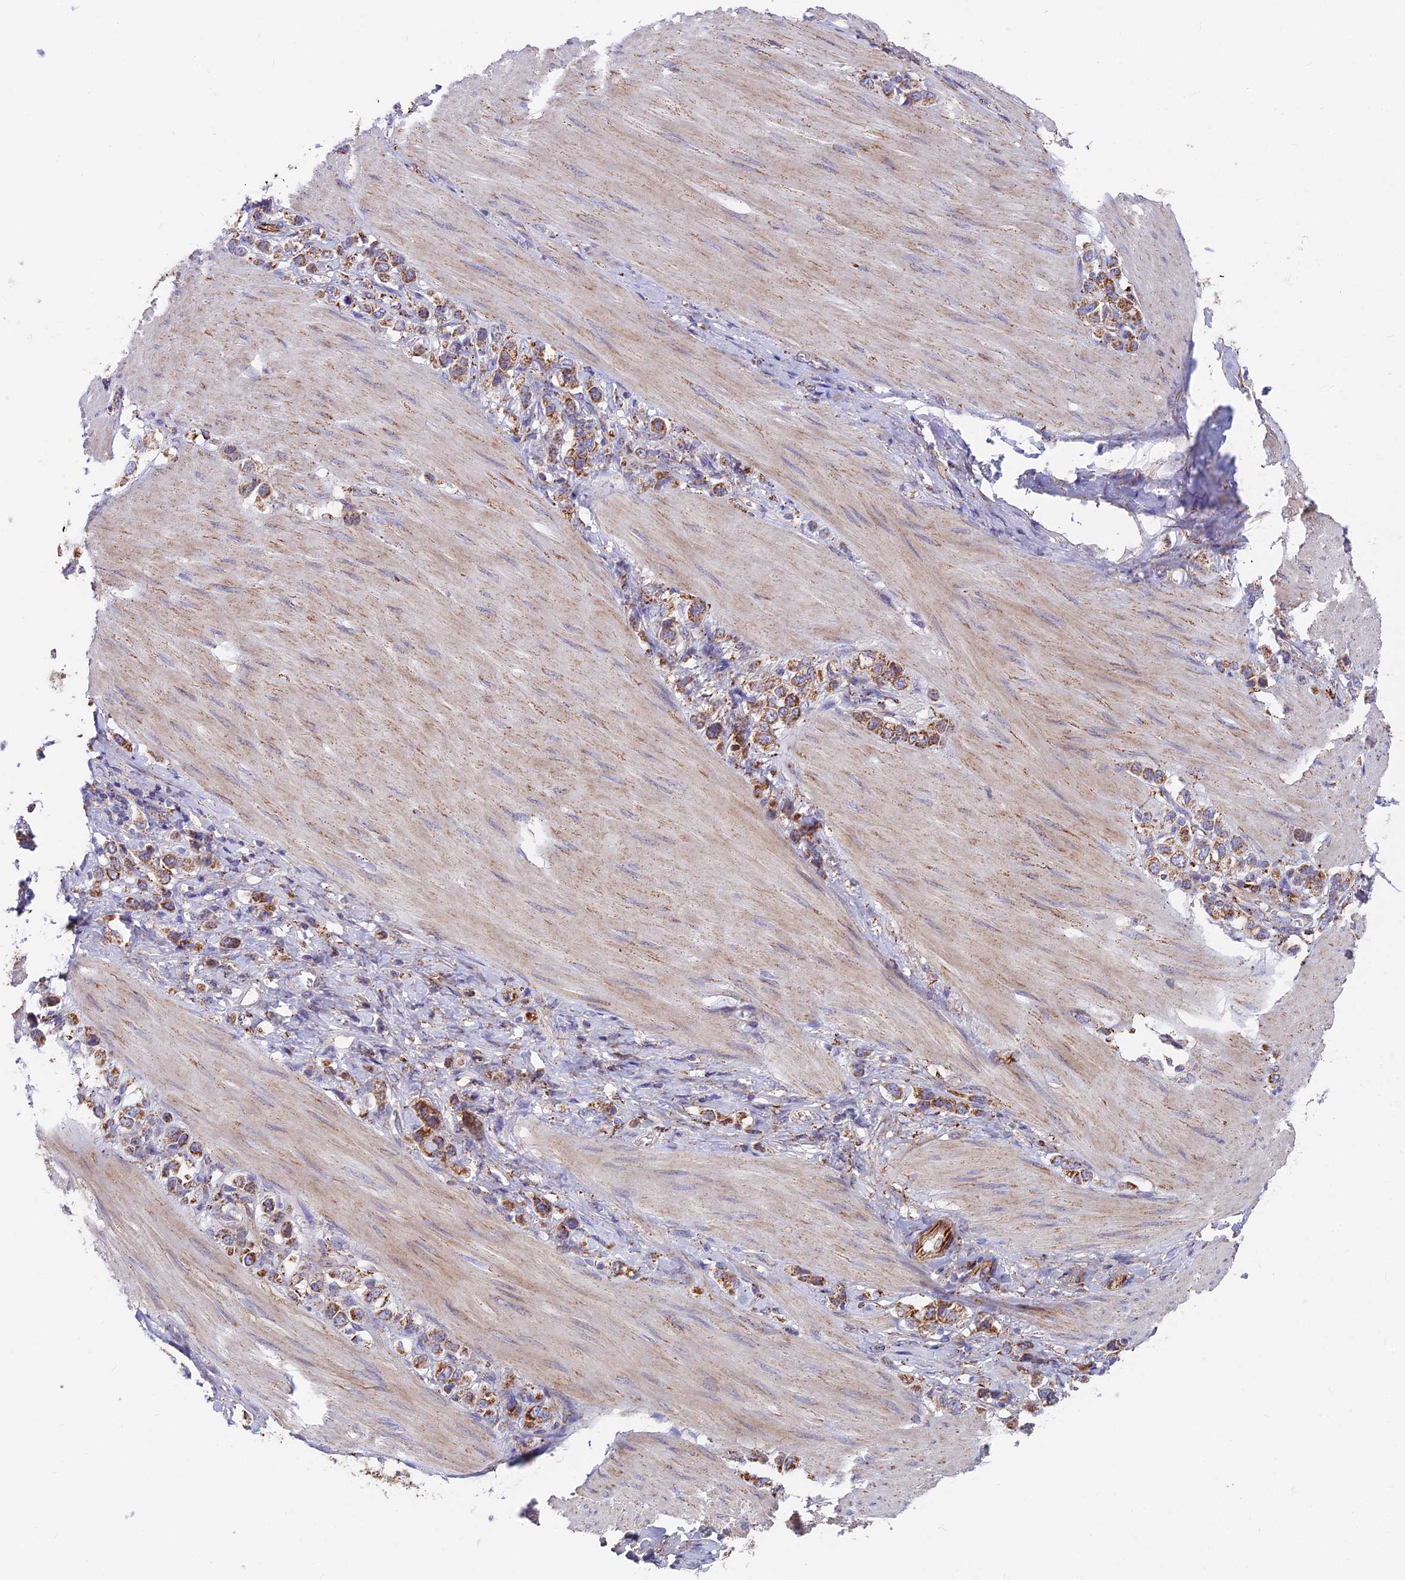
{"staining": {"intensity": "strong", "quantity": ">75%", "location": "cytoplasmic/membranous"}, "tissue": "stomach cancer", "cell_type": "Tumor cells", "image_type": "cancer", "snomed": [{"axis": "morphology", "description": "Adenocarcinoma, NOS"}, {"axis": "topography", "description": "Stomach"}], "caption": "Immunohistochemistry (IHC) micrograph of human stomach cancer (adenocarcinoma) stained for a protein (brown), which exhibits high levels of strong cytoplasmic/membranous expression in about >75% of tumor cells.", "gene": "TIGD6", "patient": {"sex": "female", "age": 65}}